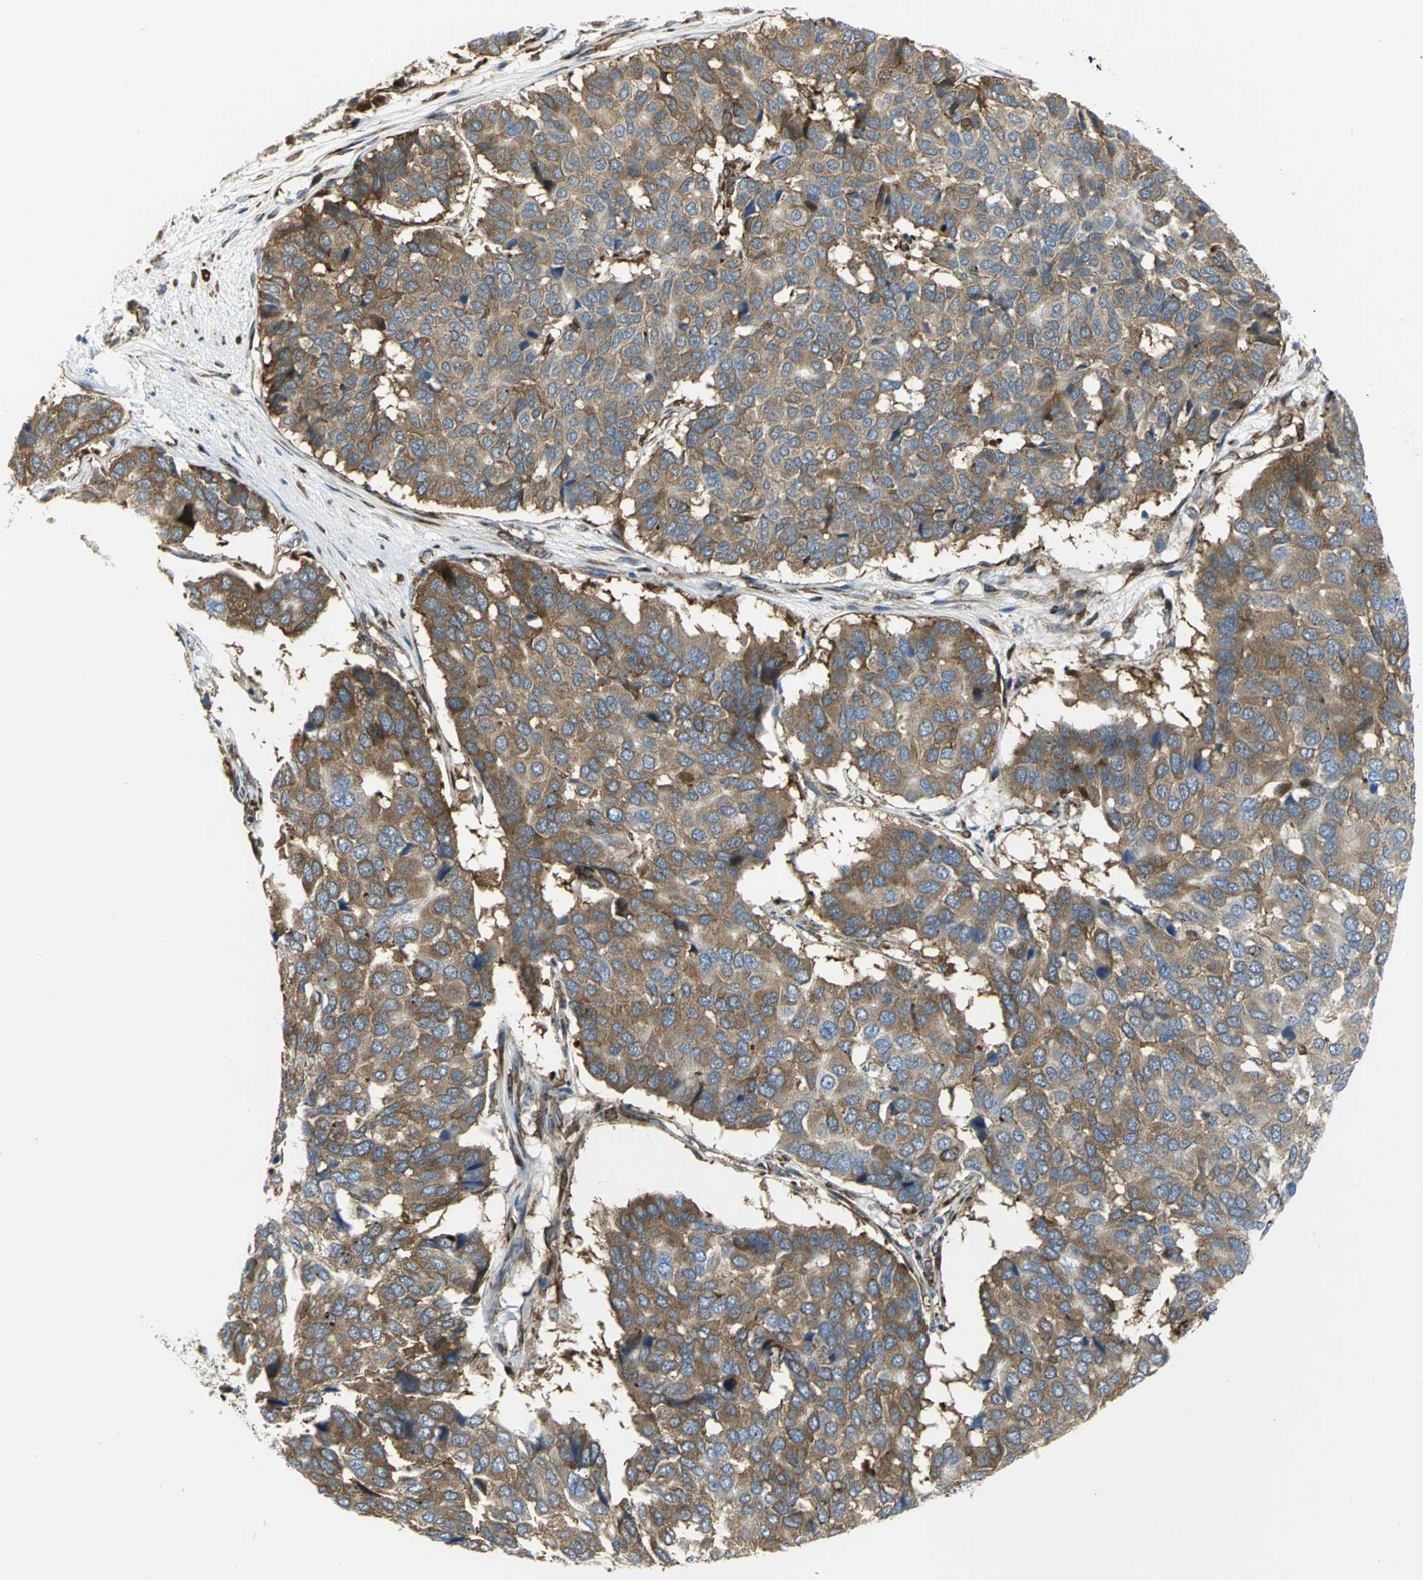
{"staining": {"intensity": "moderate", "quantity": ">75%", "location": "cytoplasmic/membranous"}, "tissue": "pancreatic cancer", "cell_type": "Tumor cells", "image_type": "cancer", "snomed": [{"axis": "morphology", "description": "Adenocarcinoma, NOS"}, {"axis": "topography", "description": "Pancreas"}], "caption": "This histopathology image shows adenocarcinoma (pancreatic) stained with IHC to label a protein in brown. The cytoplasmic/membranous of tumor cells show moderate positivity for the protein. Nuclei are counter-stained blue.", "gene": "YBX1", "patient": {"sex": "male", "age": 50}}